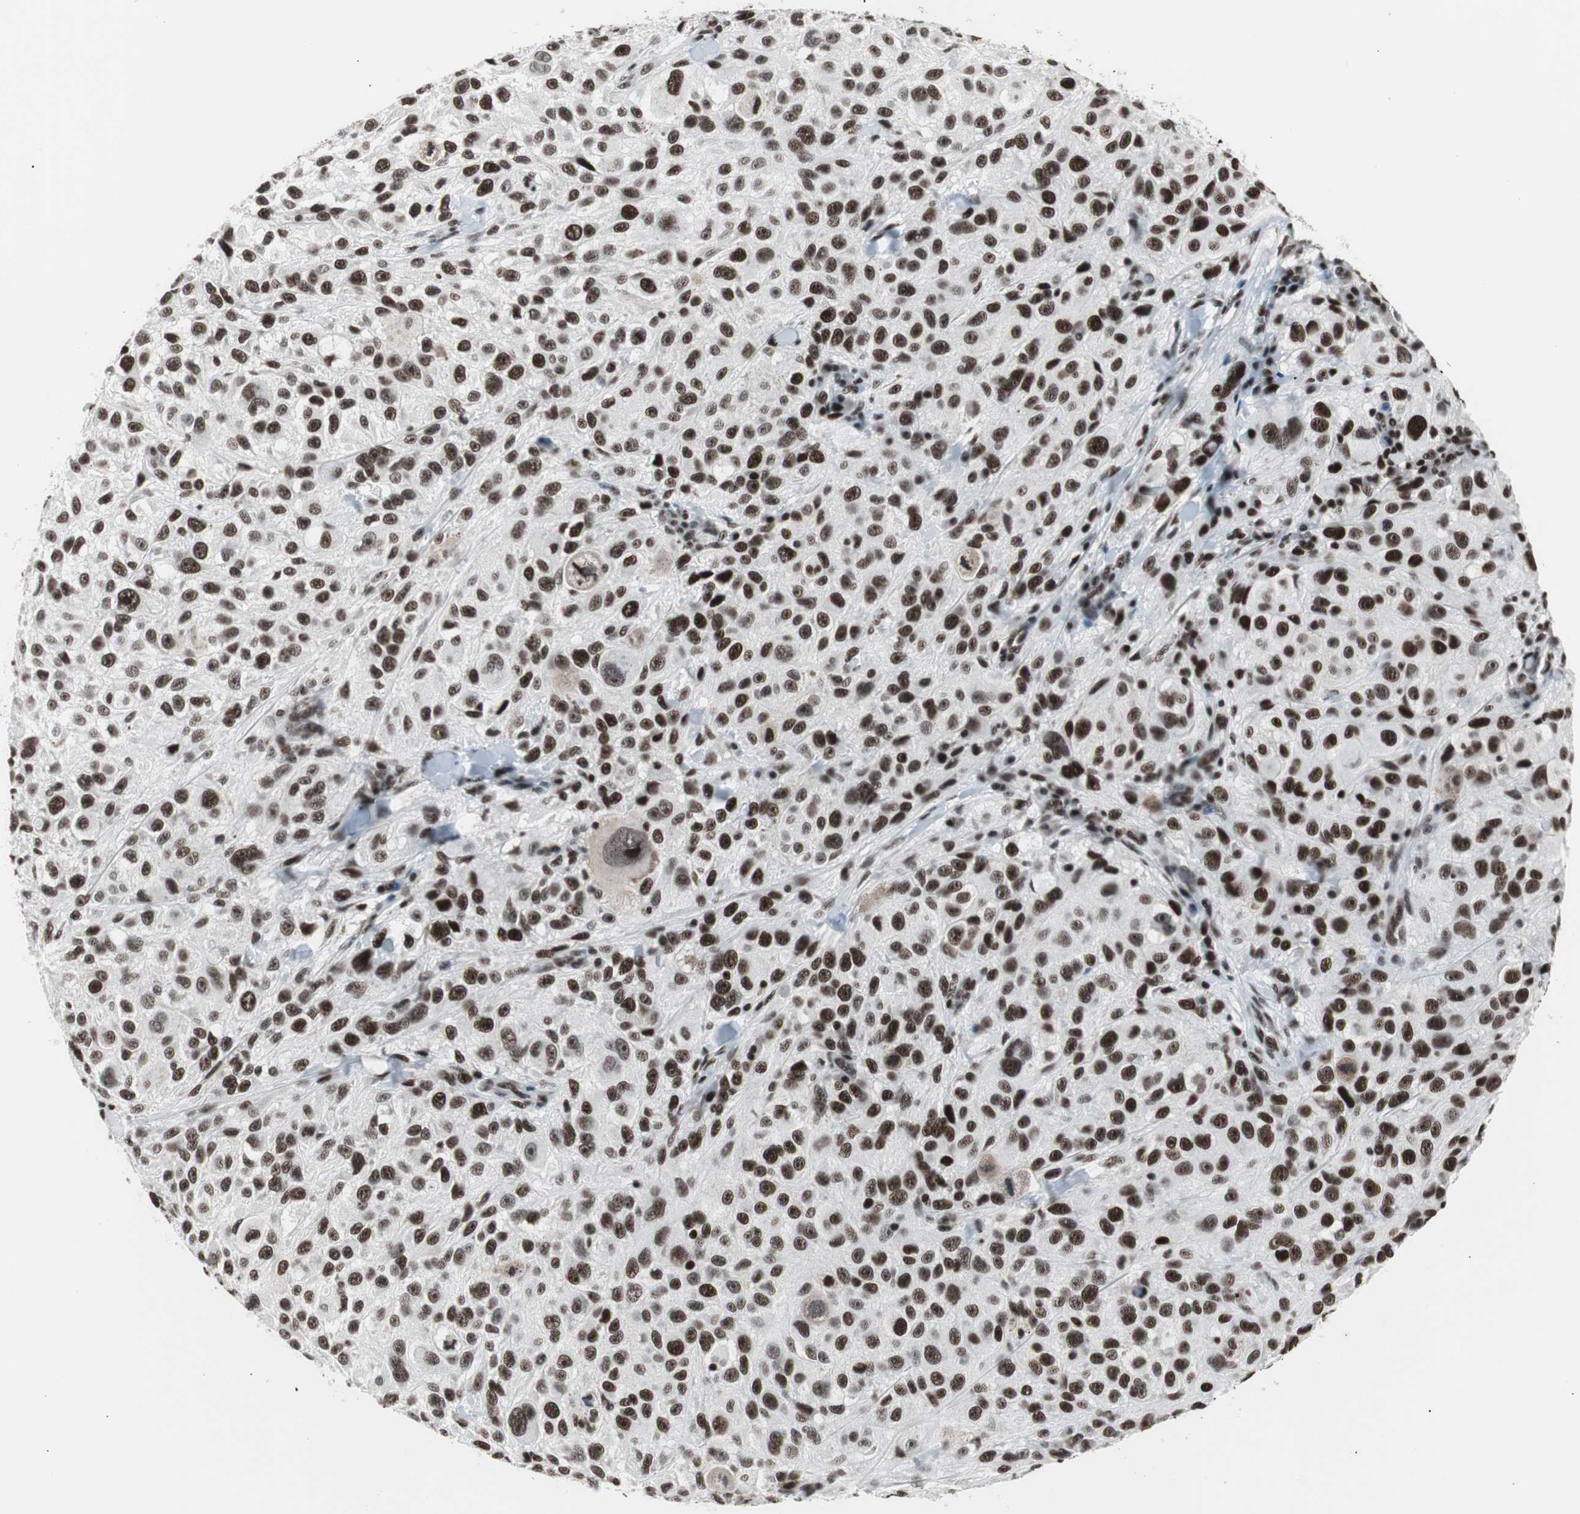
{"staining": {"intensity": "strong", "quantity": ">75%", "location": "nuclear"}, "tissue": "melanoma", "cell_type": "Tumor cells", "image_type": "cancer", "snomed": [{"axis": "morphology", "description": "Necrosis, NOS"}, {"axis": "morphology", "description": "Malignant melanoma, NOS"}, {"axis": "topography", "description": "Skin"}], "caption": "Strong nuclear staining for a protein is identified in approximately >75% of tumor cells of melanoma using immunohistochemistry (IHC).", "gene": "XRCC1", "patient": {"sex": "female", "age": 87}}